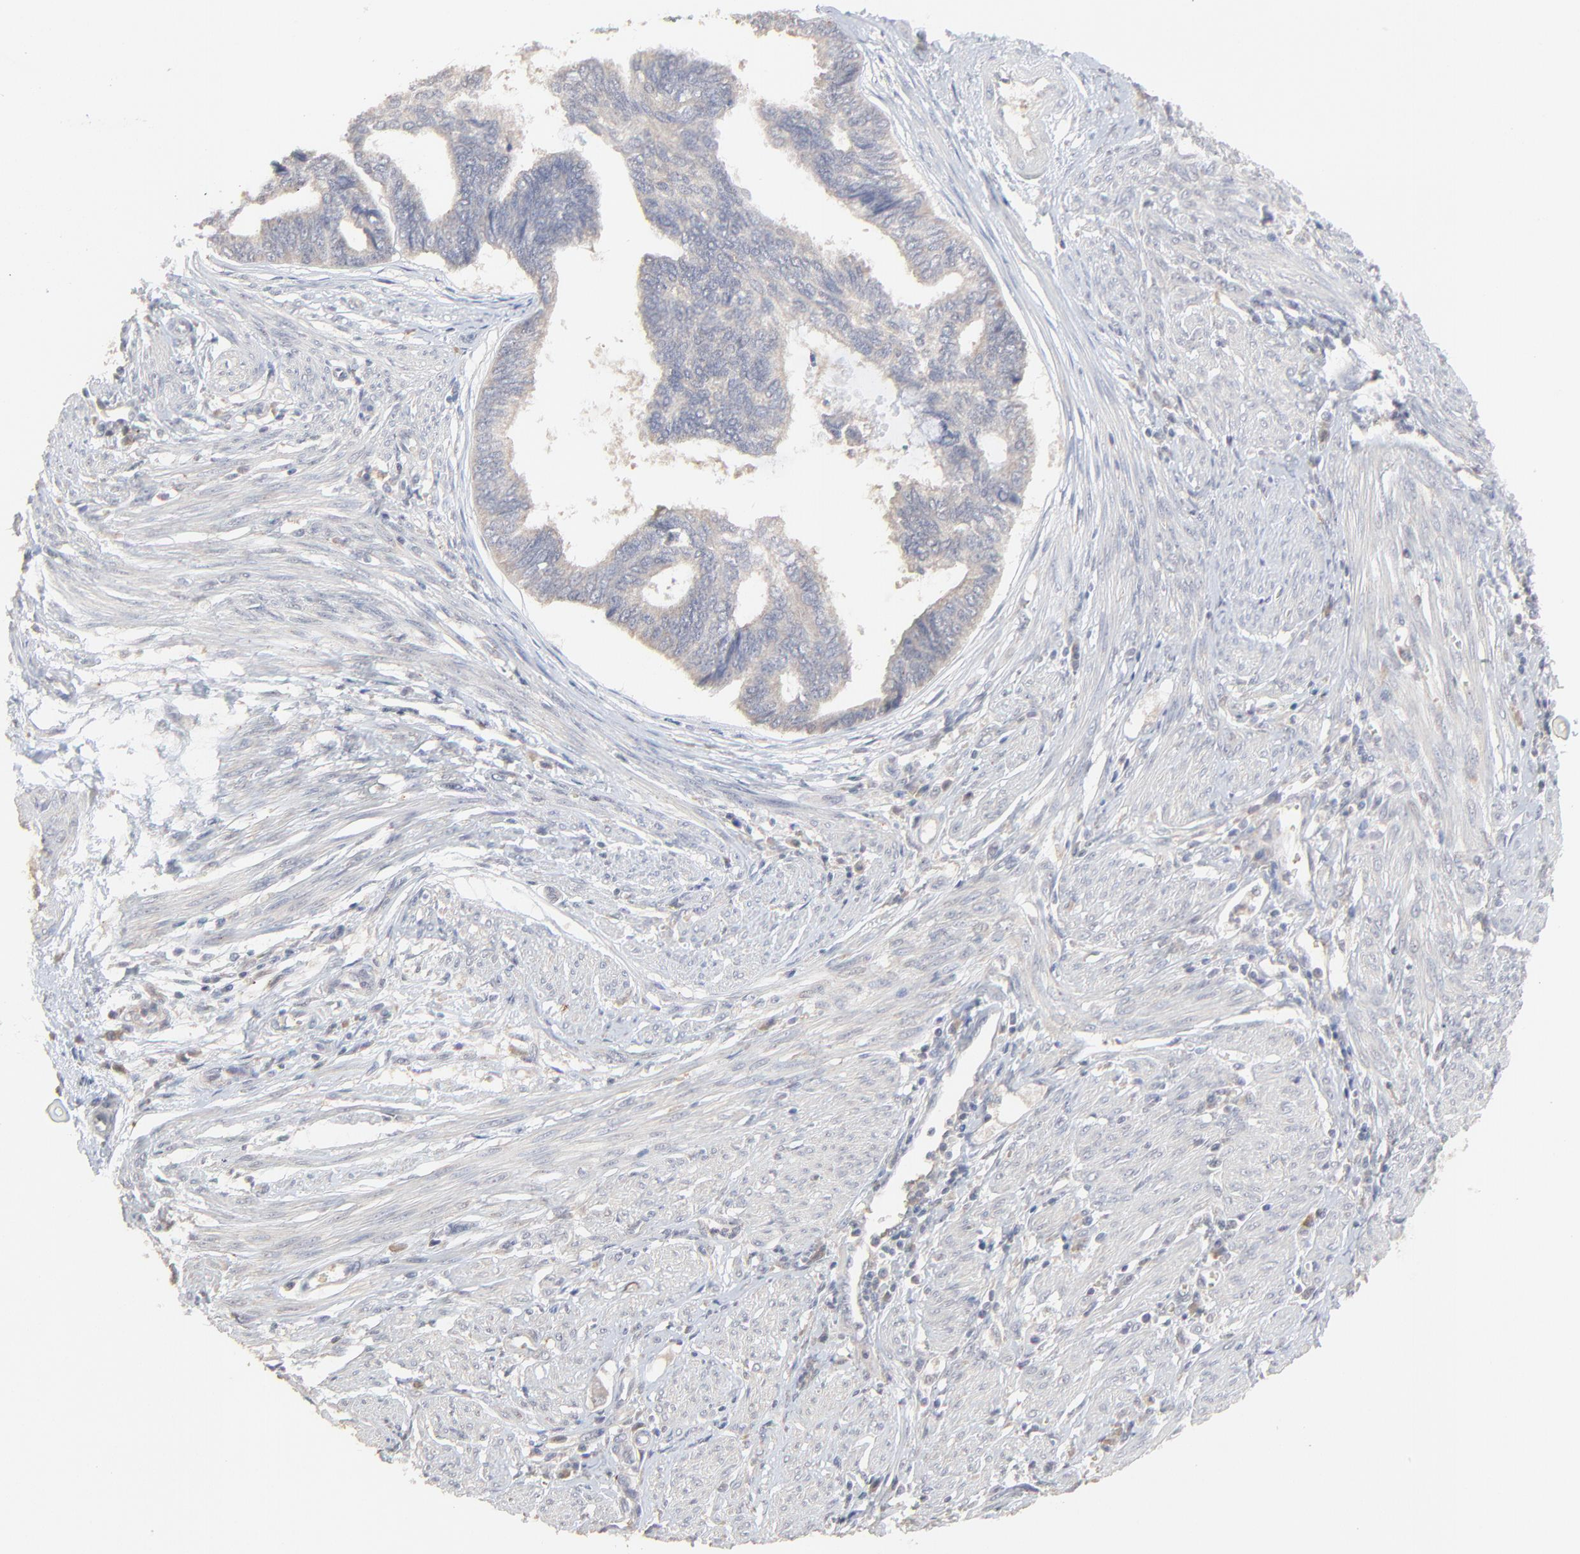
{"staining": {"intensity": "weak", "quantity": ">75%", "location": "cytoplasmic/membranous"}, "tissue": "endometrial cancer", "cell_type": "Tumor cells", "image_type": "cancer", "snomed": [{"axis": "morphology", "description": "Adenocarcinoma, NOS"}, {"axis": "topography", "description": "Endometrium"}], "caption": "Endometrial adenocarcinoma stained with a brown dye demonstrates weak cytoplasmic/membranous positive positivity in about >75% of tumor cells.", "gene": "FANCB", "patient": {"sex": "female", "age": 75}}